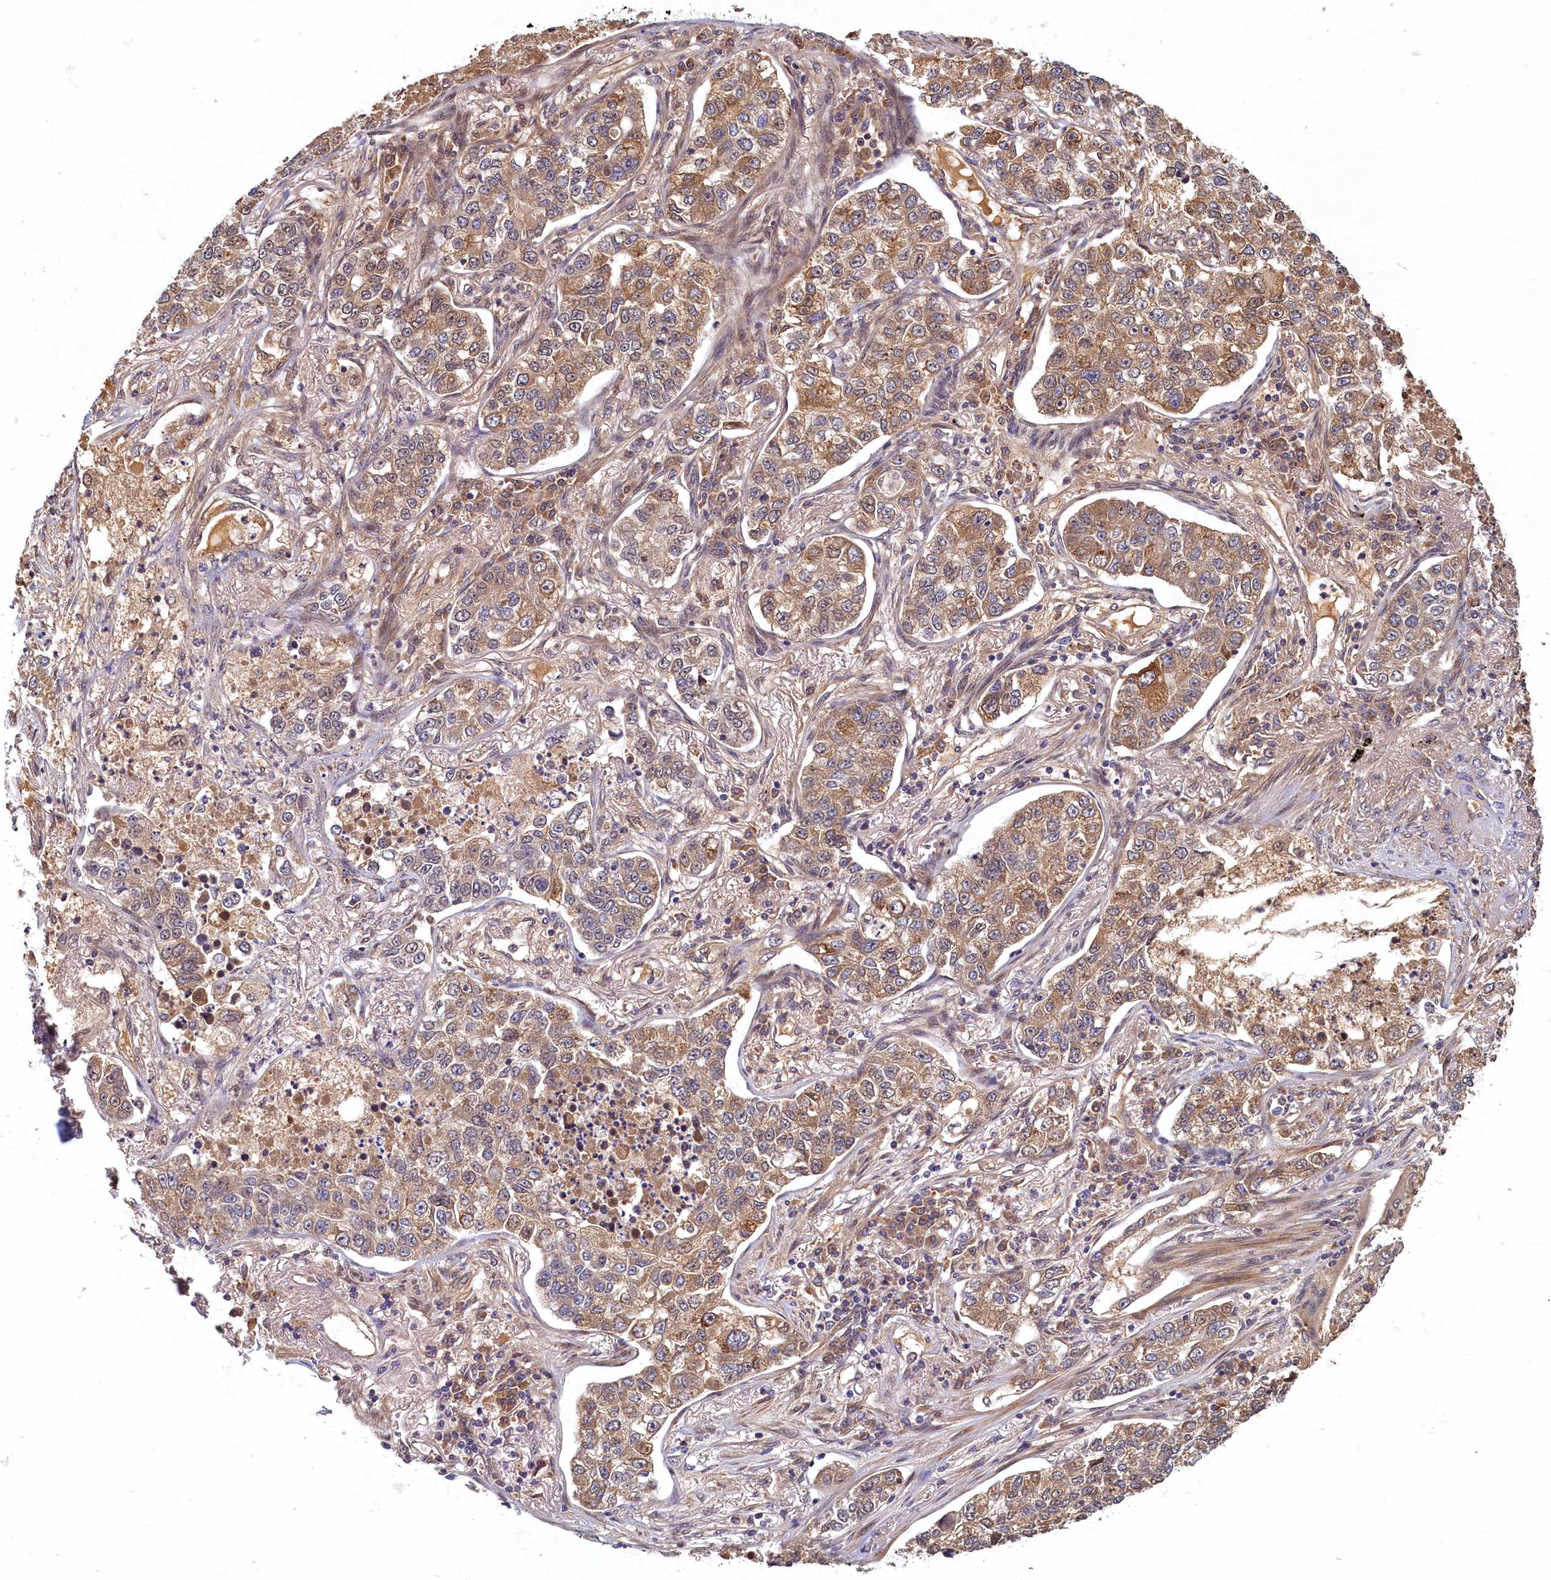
{"staining": {"intensity": "moderate", "quantity": ">75%", "location": "cytoplasmic/membranous"}, "tissue": "lung cancer", "cell_type": "Tumor cells", "image_type": "cancer", "snomed": [{"axis": "morphology", "description": "Adenocarcinoma, NOS"}, {"axis": "topography", "description": "Lung"}], "caption": "Lung cancer (adenocarcinoma) stained for a protein (brown) exhibits moderate cytoplasmic/membranous positive staining in approximately >75% of tumor cells.", "gene": "LCMT2", "patient": {"sex": "male", "age": 49}}